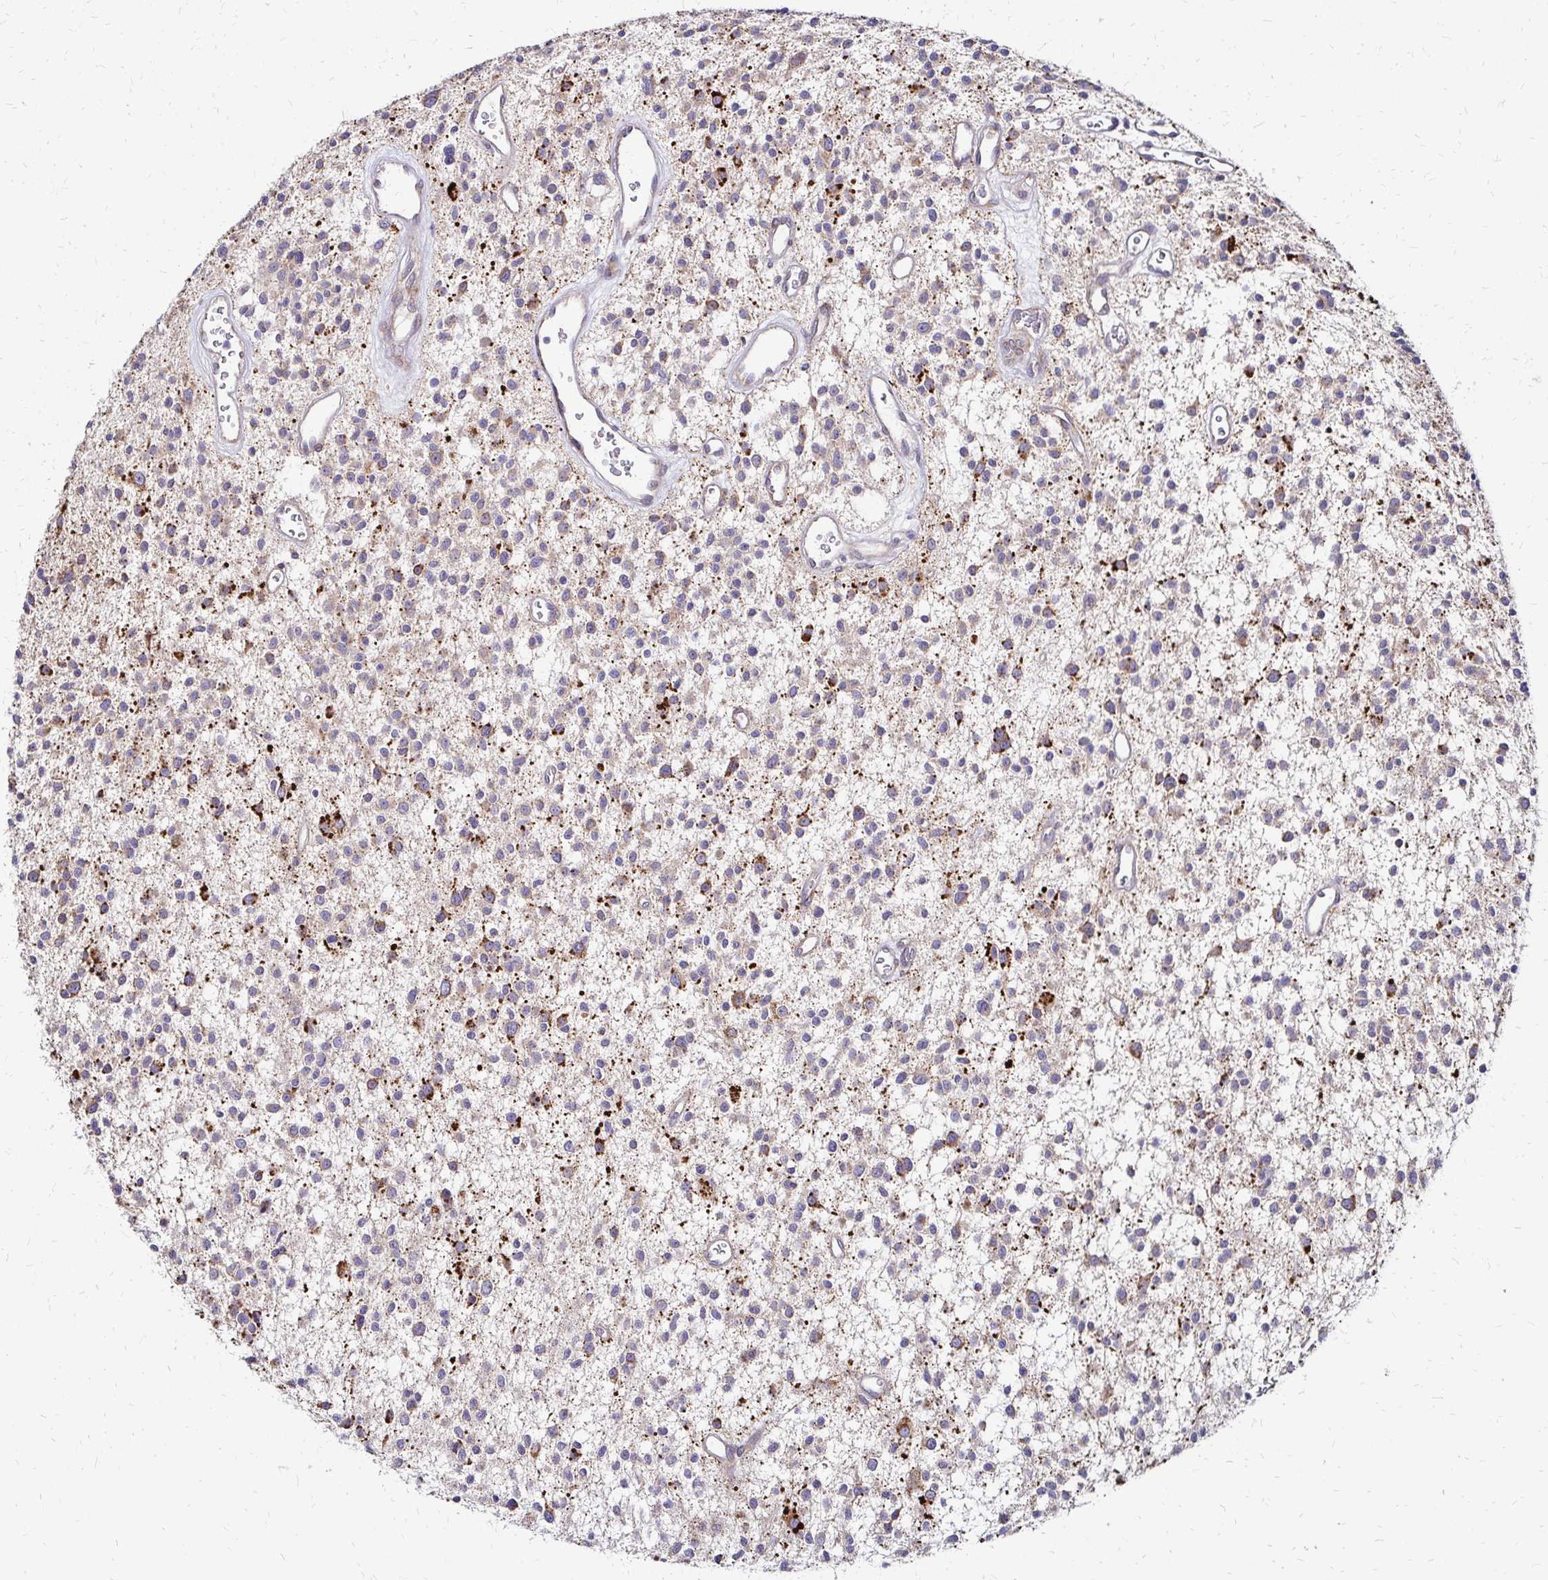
{"staining": {"intensity": "moderate", "quantity": "25%-75%", "location": "cytoplasmic/membranous"}, "tissue": "glioma", "cell_type": "Tumor cells", "image_type": "cancer", "snomed": [{"axis": "morphology", "description": "Glioma, malignant, Low grade"}, {"axis": "topography", "description": "Brain"}], "caption": "This photomicrograph reveals immunohistochemistry staining of human glioma, with medium moderate cytoplasmic/membranous positivity in approximately 25%-75% of tumor cells.", "gene": "IDUA", "patient": {"sex": "male", "age": 43}}